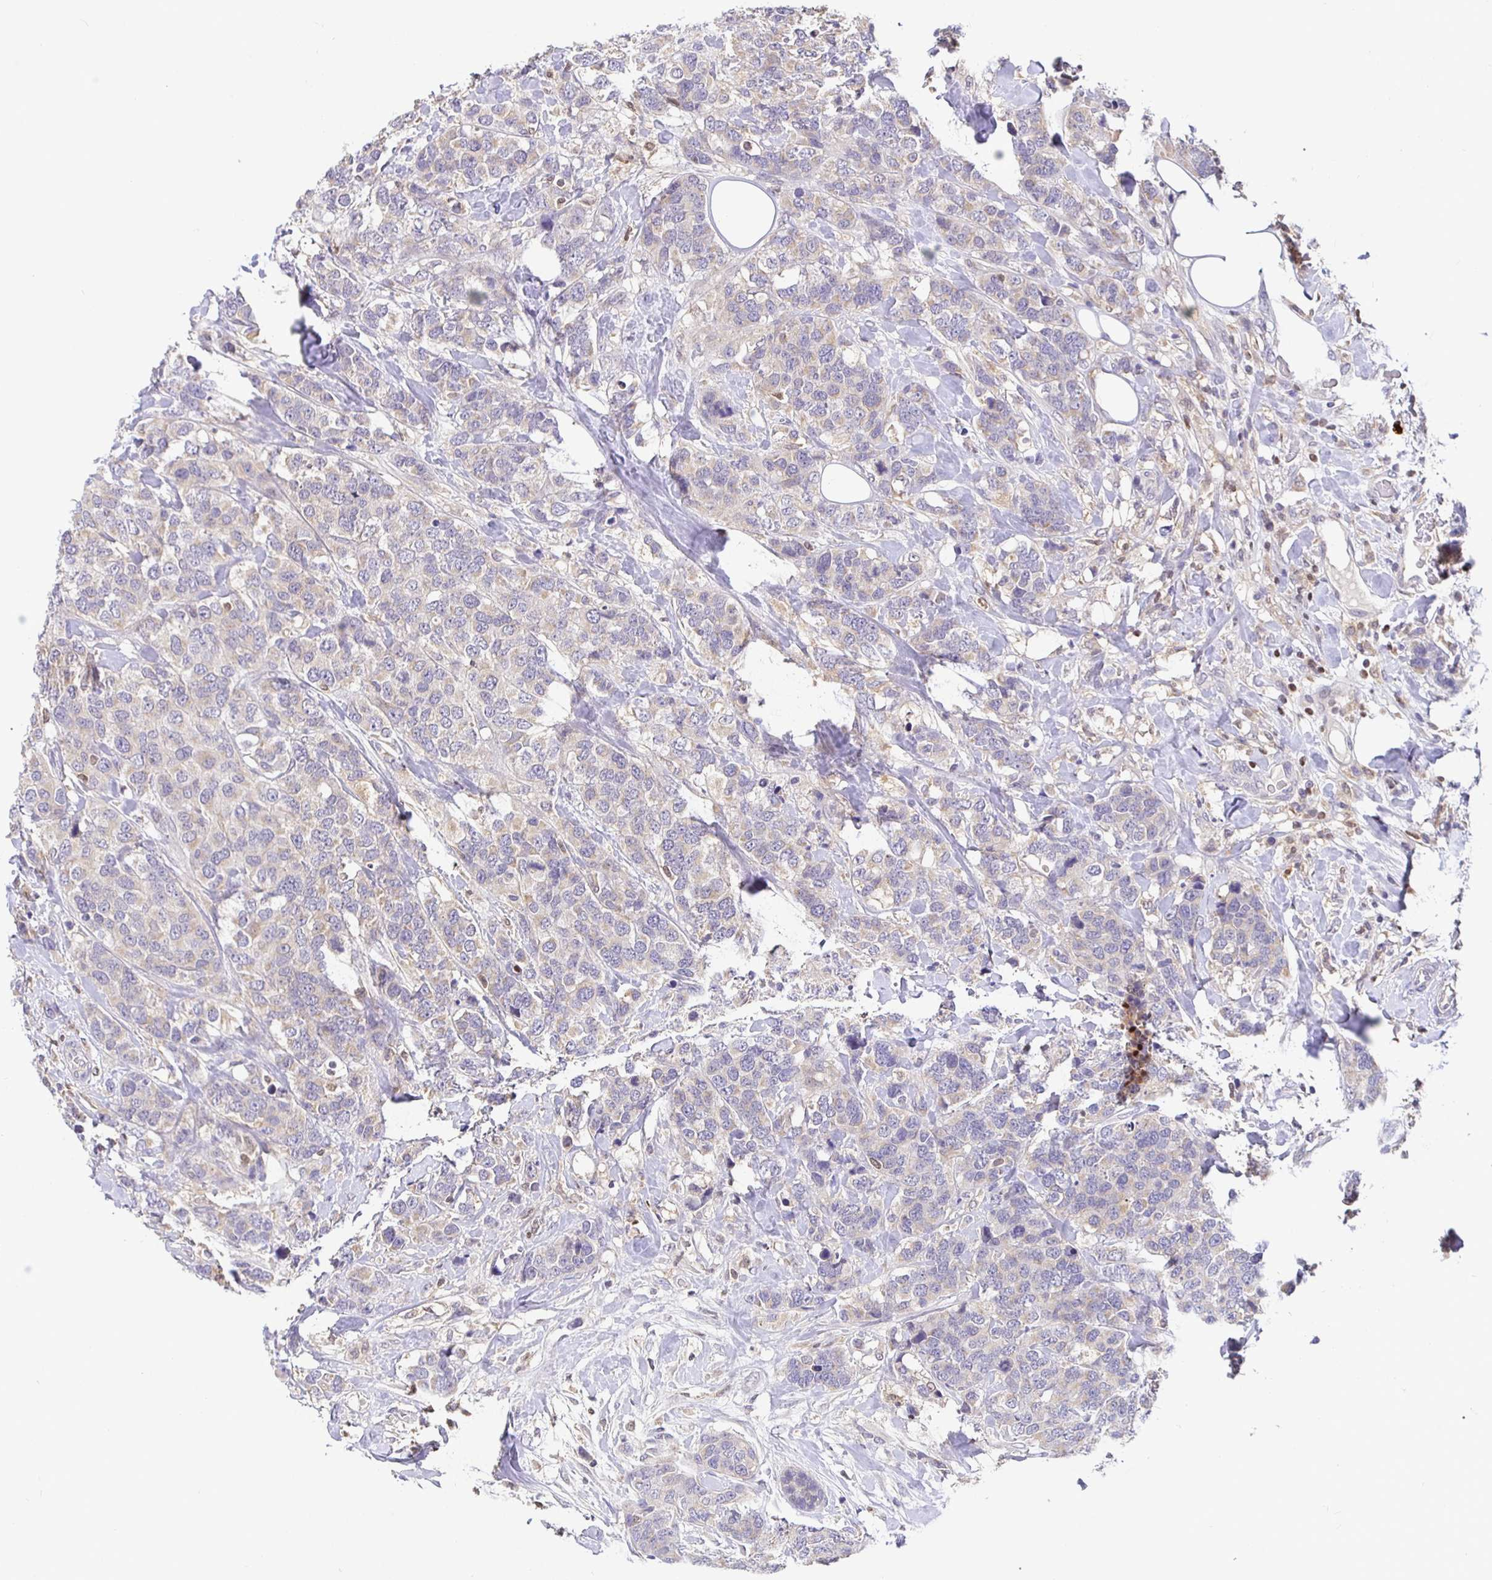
{"staining": {"intensity": "weak", "quantity": "25%-75%", "location": "cytoplasmic/membranous"}, "tissue": "breast cancer", "cell_type": "Tumor cells", "image_type": "cancer", "snomed": [{"axis": "morphology", "description": "Lobular carcinoma"}, {"axis": "topography", "description": "Breast"}], "caption": "The photomicrograph exhibits a brown stain indicating the presence of a protein in the cytoplasmic/membranous of tumor cells in breast cancer (lobular carcinoma).", "gene": "SATB1", "patient": {"sex": "female", "age": 59}}